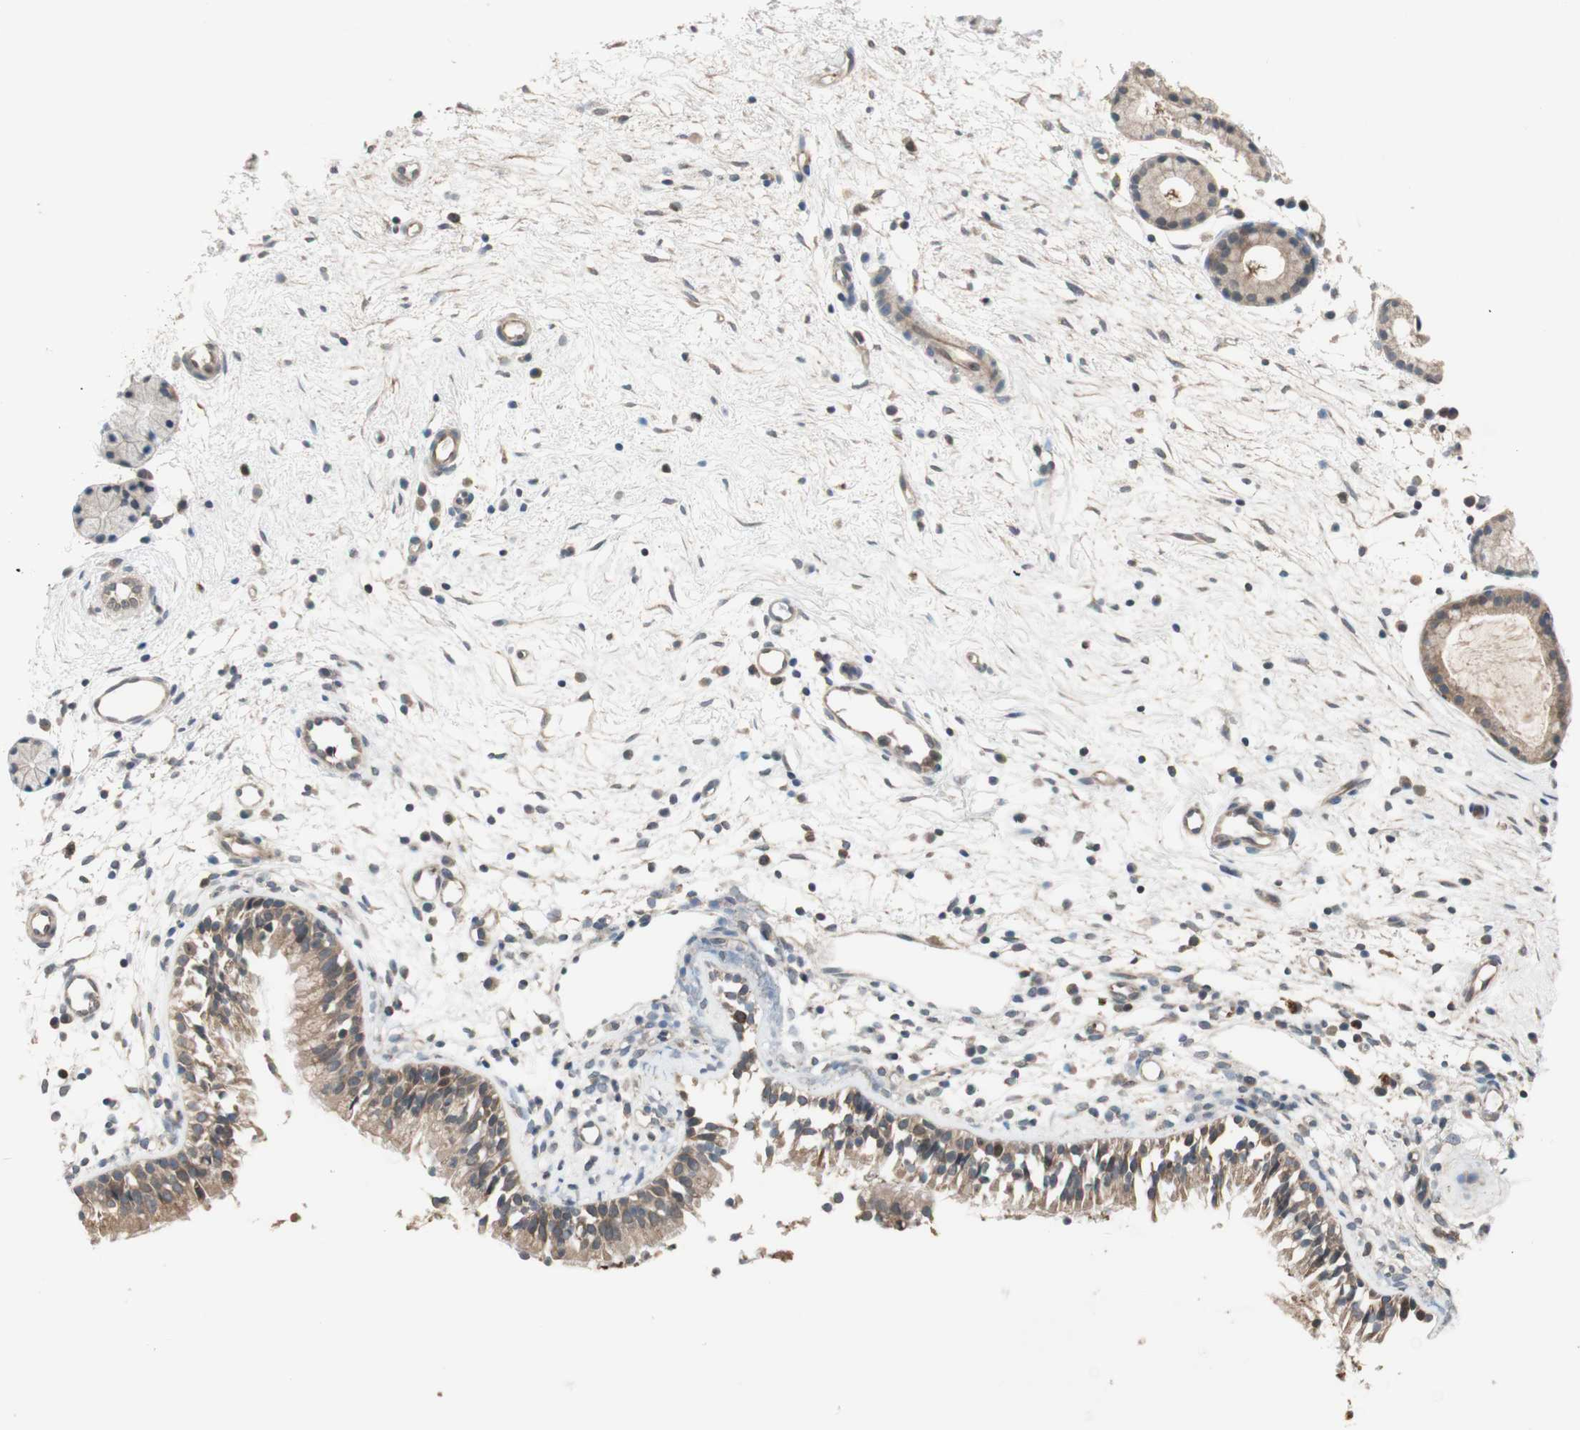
{"staining": {"intensity": "moderate", "quantity": ">75%", "location": "cytoplasmic/membranous"}, "tissue": "nasopharynx", "cell_type": "Respiratory epithelial cells", "image_type": "normal", "snomed": [{"axis": "morphology", "description": "Normal tissue, NOS"}, {"axis": "topography", "description": "Nasopharynx"}], "caption": "Immunohistochemistry (IHC) image of benign nasopharynx: nasopharynx stained using immunohistochemistry (IHC) shows medium levels of moderate protein expression localized specifically in the cytoplasmic/membranous of respiratory epithelial cells, appearing as a cytoplasmic/membranous brown color.", "gene": "ATP6AP2", "patient": {"sex": "male", "age": 21}}